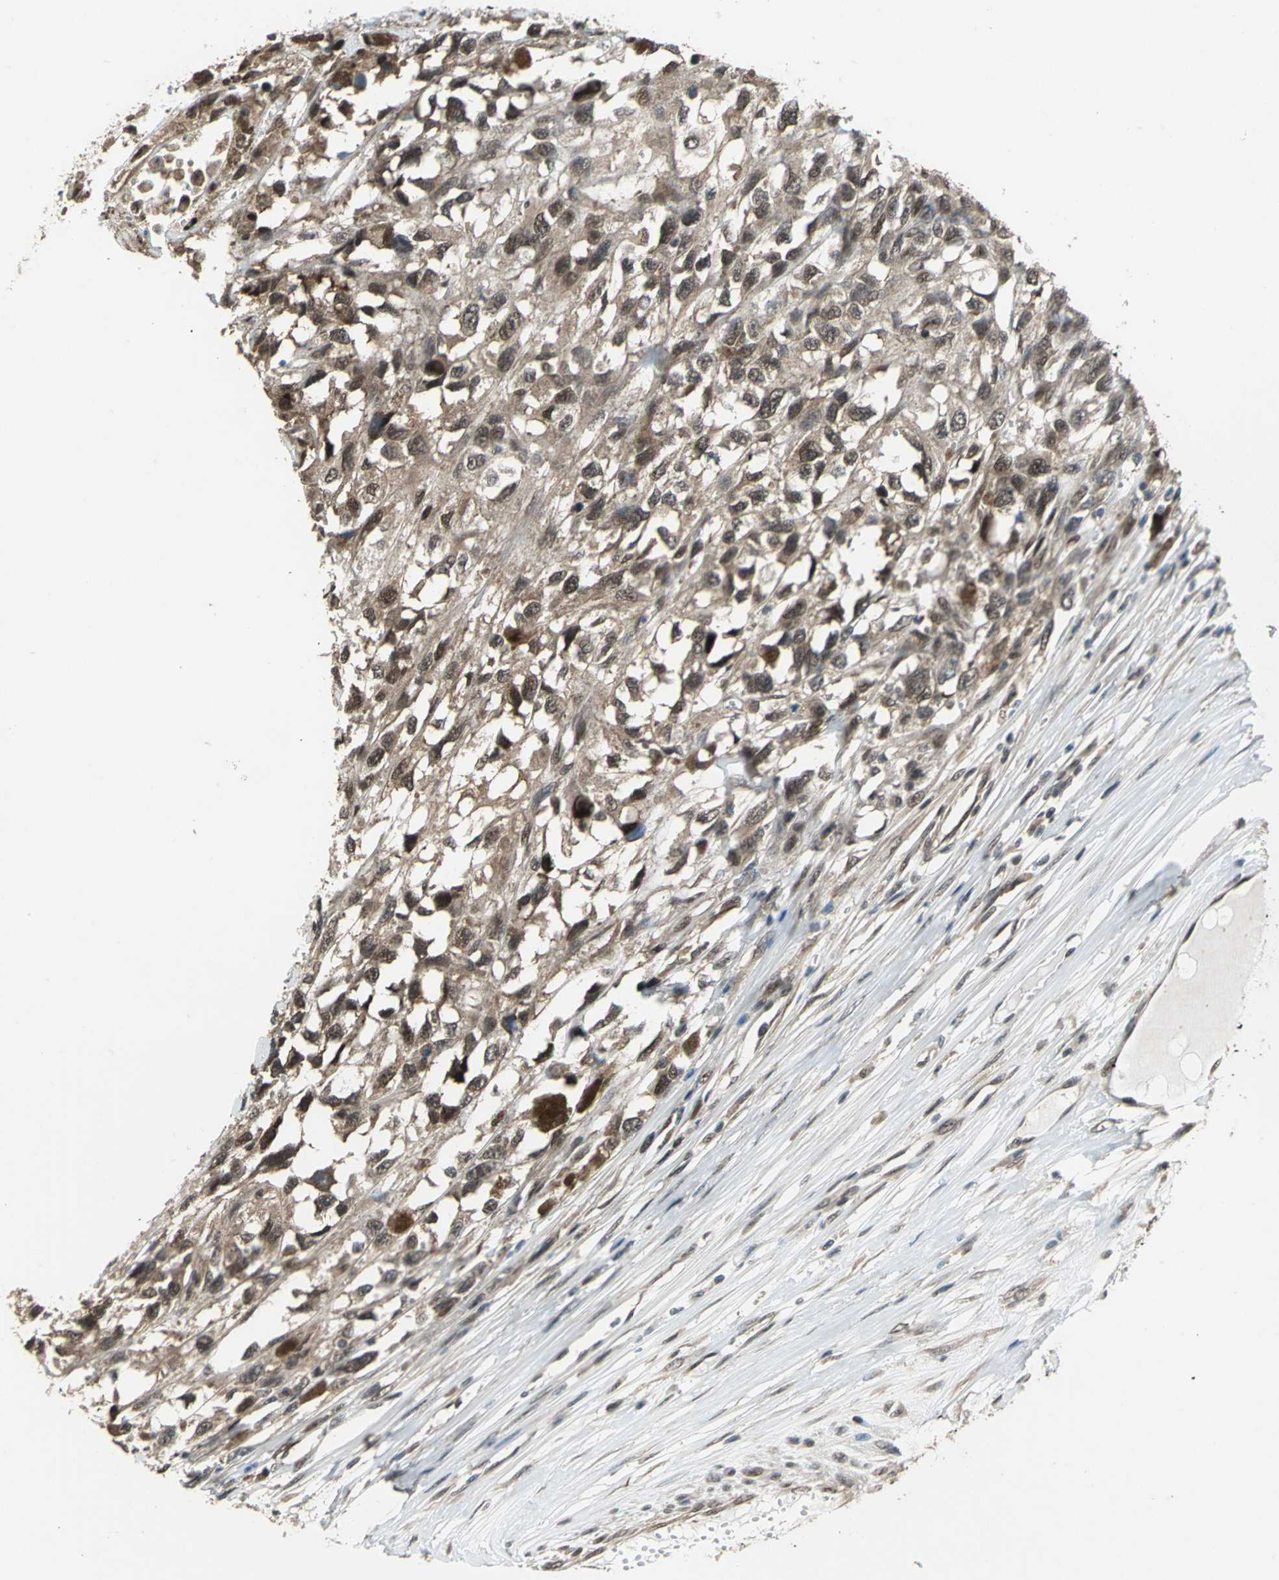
{"staining": {"intensity": "weak", "quantity": ">75%", "location": "cytoplasmic/membranous,nuclear"}, "tissue": "melanoma", "cell_type": "Tumor cells", "image_type": "cancer", "snomed": [{"axis": "morphology", "description": "Malignant melanoma, Metastatic site"}, {"axis": "topography", "description": "Lymph node"}], "caption": "This photomicrograph displays immunohistochemistry staining of melanoma, with low weak cytoplasmic/membranous and nuclear expression in about >75% of tumor cells.", "gene": "COPS5", "patient": {"sex": "male", "age": 59}}